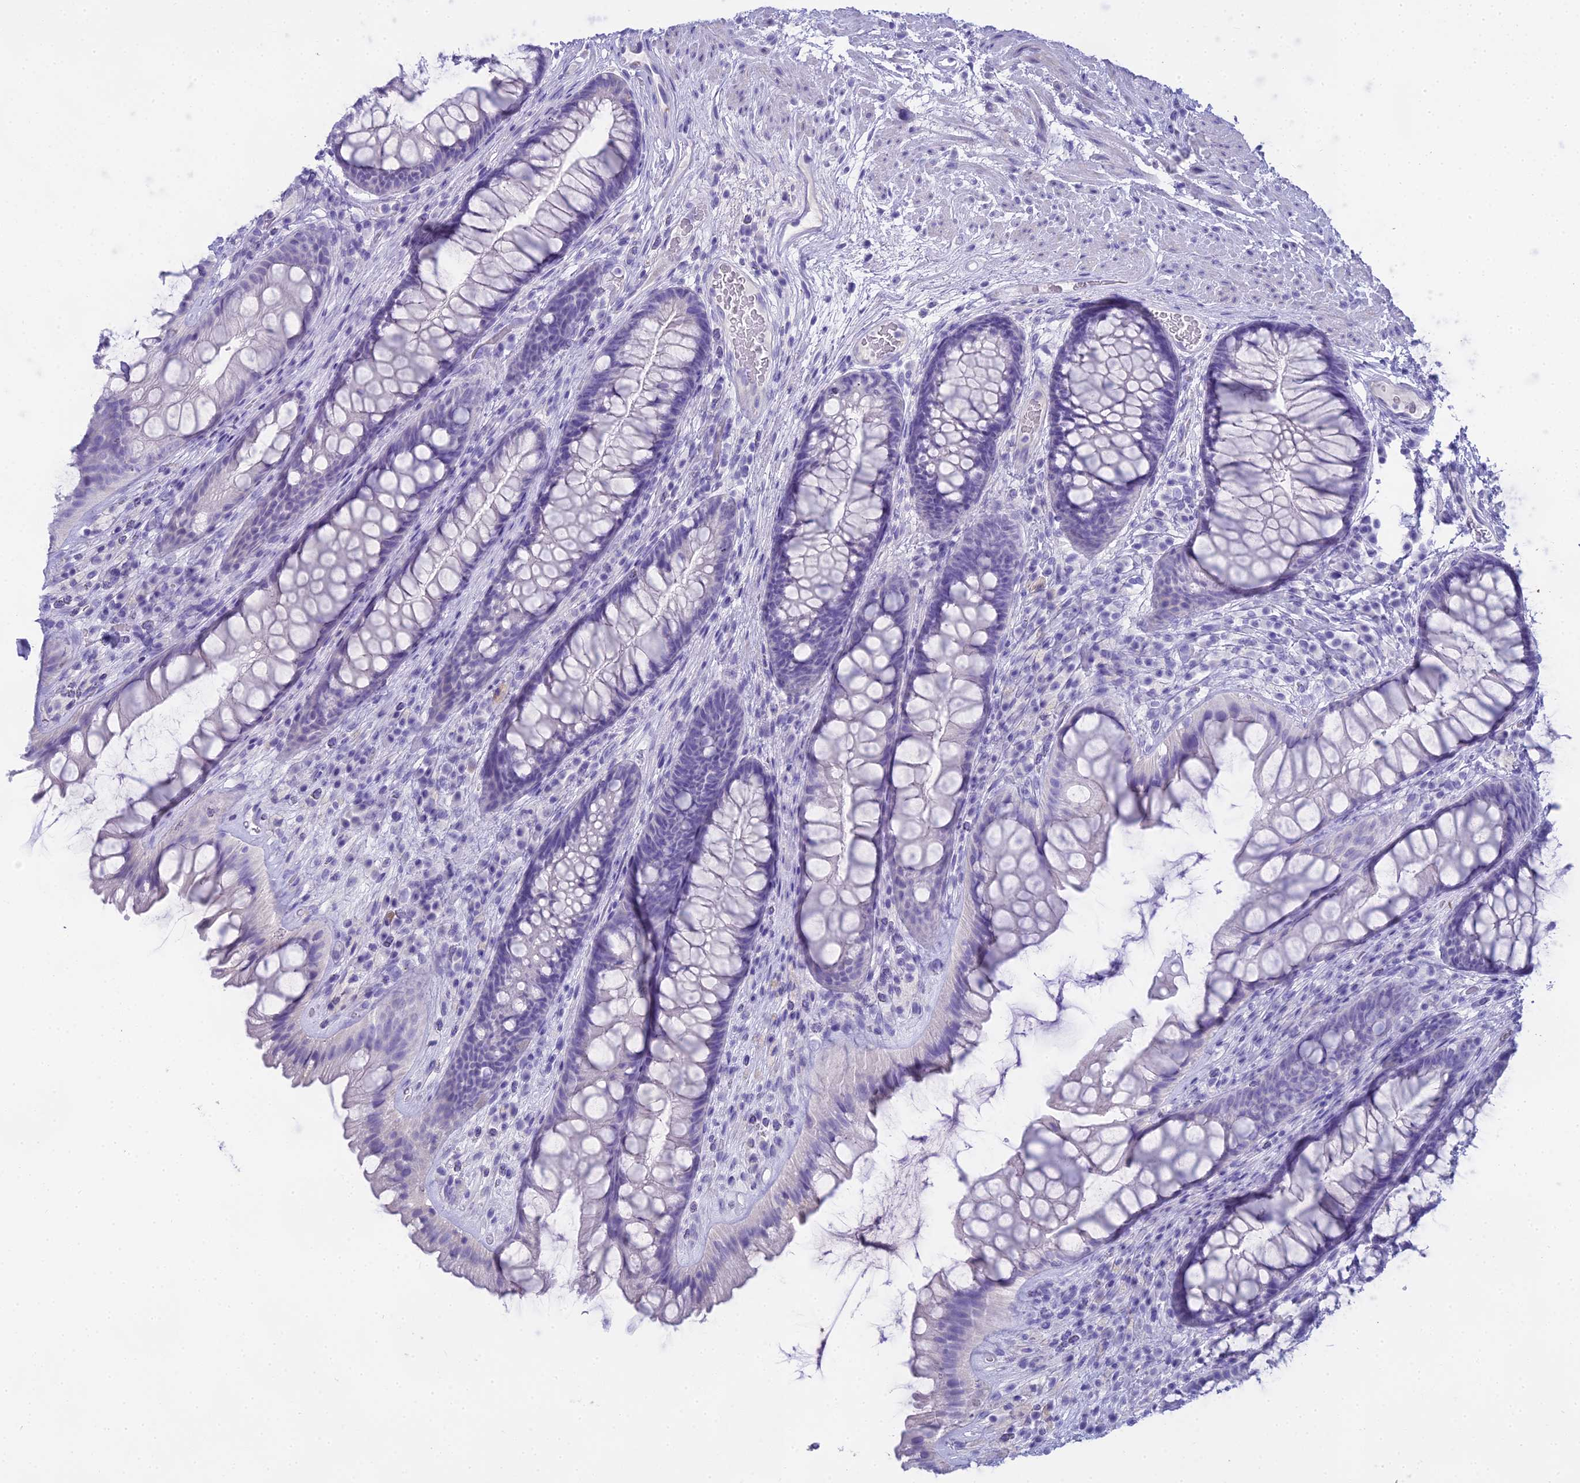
{"staining": {"intensity": "negative", "quantity": "none", "location": "none"}, "tissue": "rectum", "cell_type": "Glandular cells", "image_type": "normal", "snomed": [{"axis": "morphology", "description": "Normal tissue, NOS"}, {"axis": "topography", "description": "Rectum"}], "caption": "Immunohistochemical staining of benign human rectum exhibits no significant staining in glandular cells. (DAB IHC visualized using brightfield microscopy, high magnification).", "gene": "UNC80", "patient": {"sex": "male", "age": 74}}